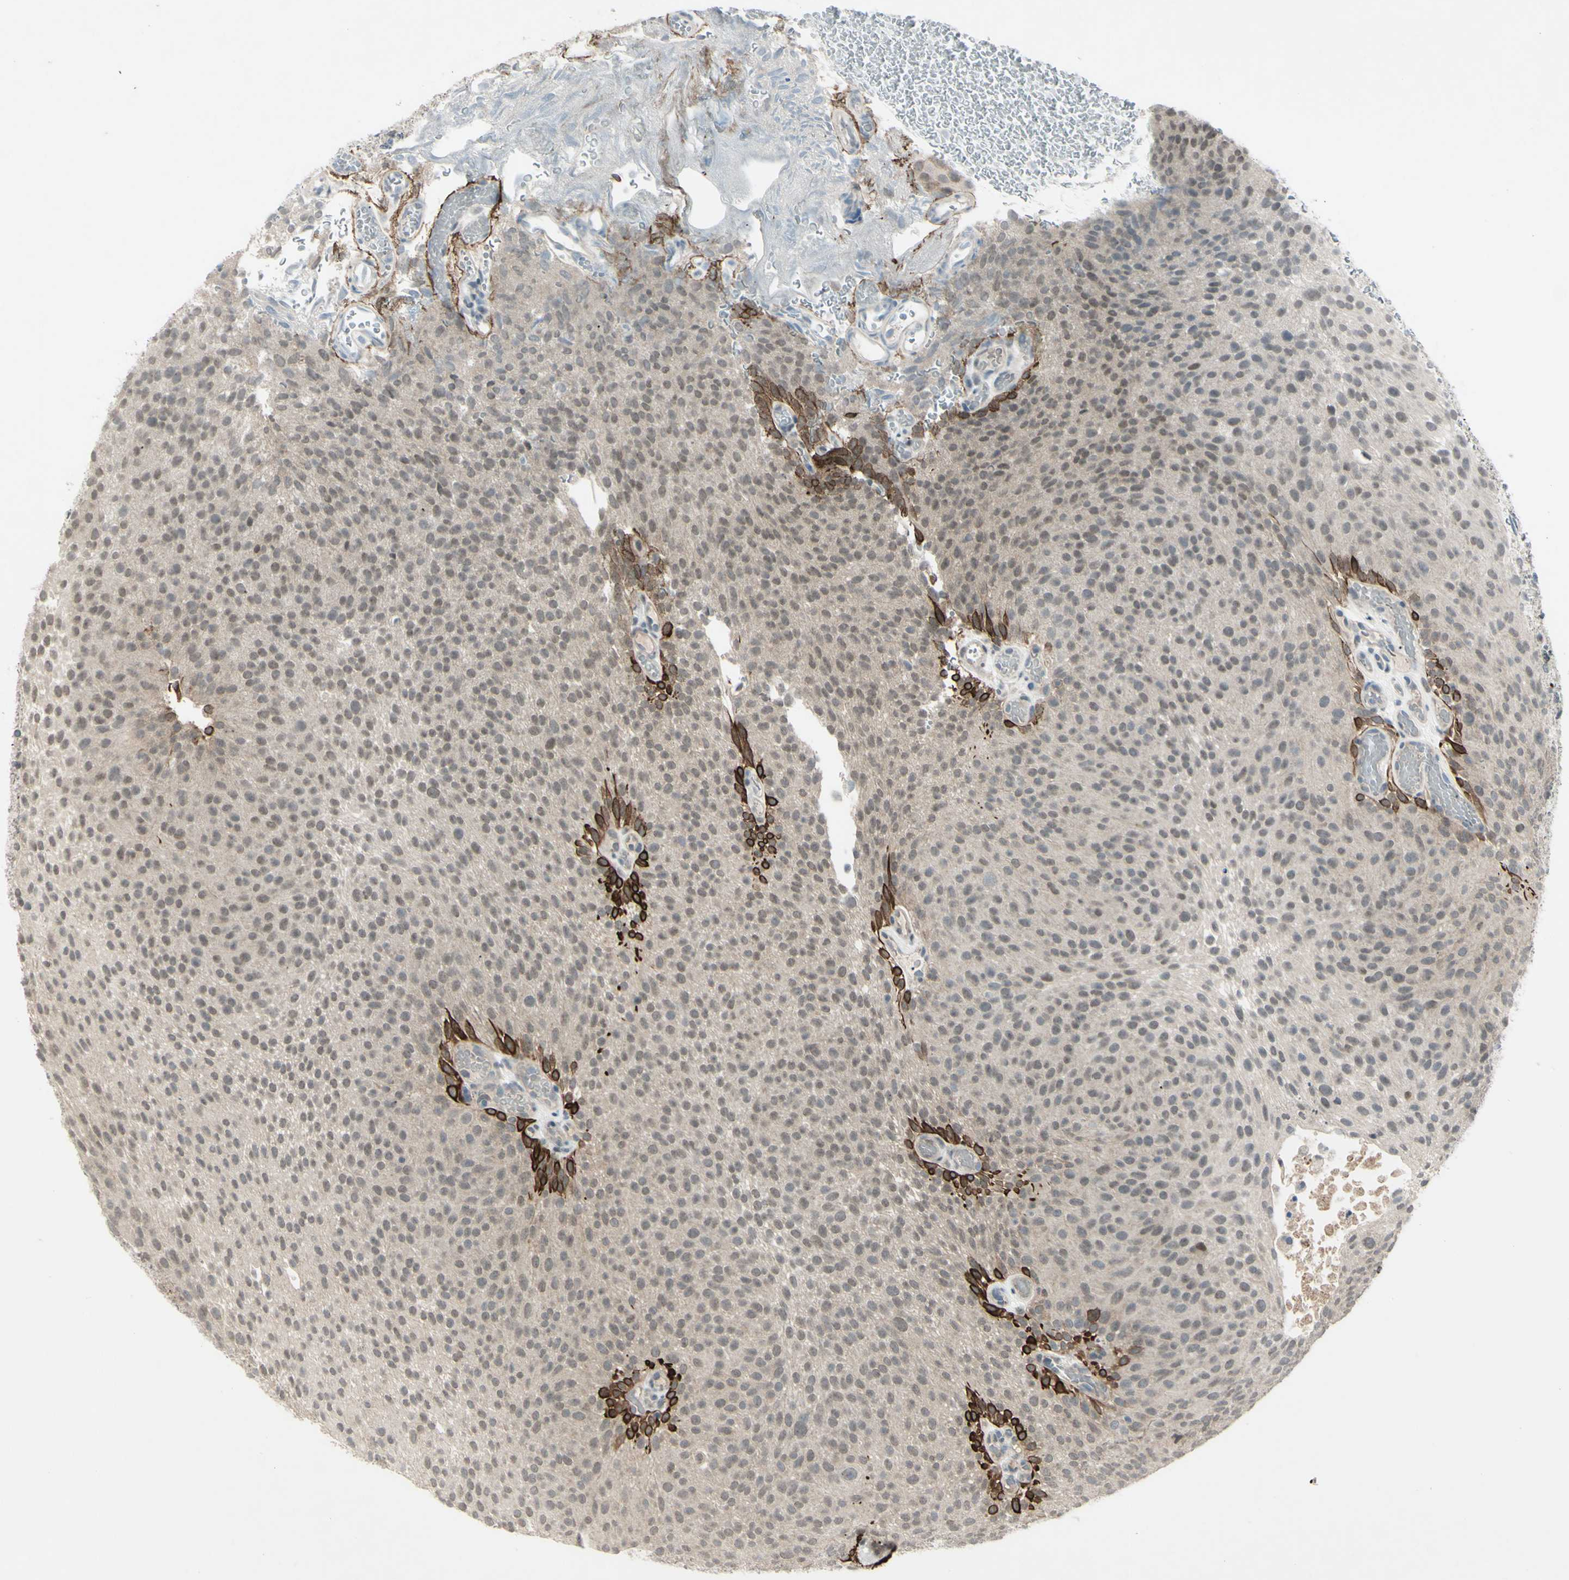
{"staining": {"intensity": "strong", "quantity": "<25%", "location": "cytoplasmic/membranous"}, "tissue": "urothelial cancer", "cell_type": "Tumor cells", "image_type": "cancer", "snomed": [{"axis": "morphology", "description": "Urothelial carcinoma, Low grade"}, {"axis": "topography", "description": "Urinary bladder"}], "caption": "Immunohistochemistry (IHC) image of neoplastic tissue: human urothelial carcinoma (low-grade) stained using immunohistochemistry reveals medium levels of strong protein expression localized specifically in the cytoplasmic/membranous of tumor cells, appearing as a cytoplasmic/membranous brown color.", "gene": "FGFR2", "patient": {"sex": "male", "age": 78}}